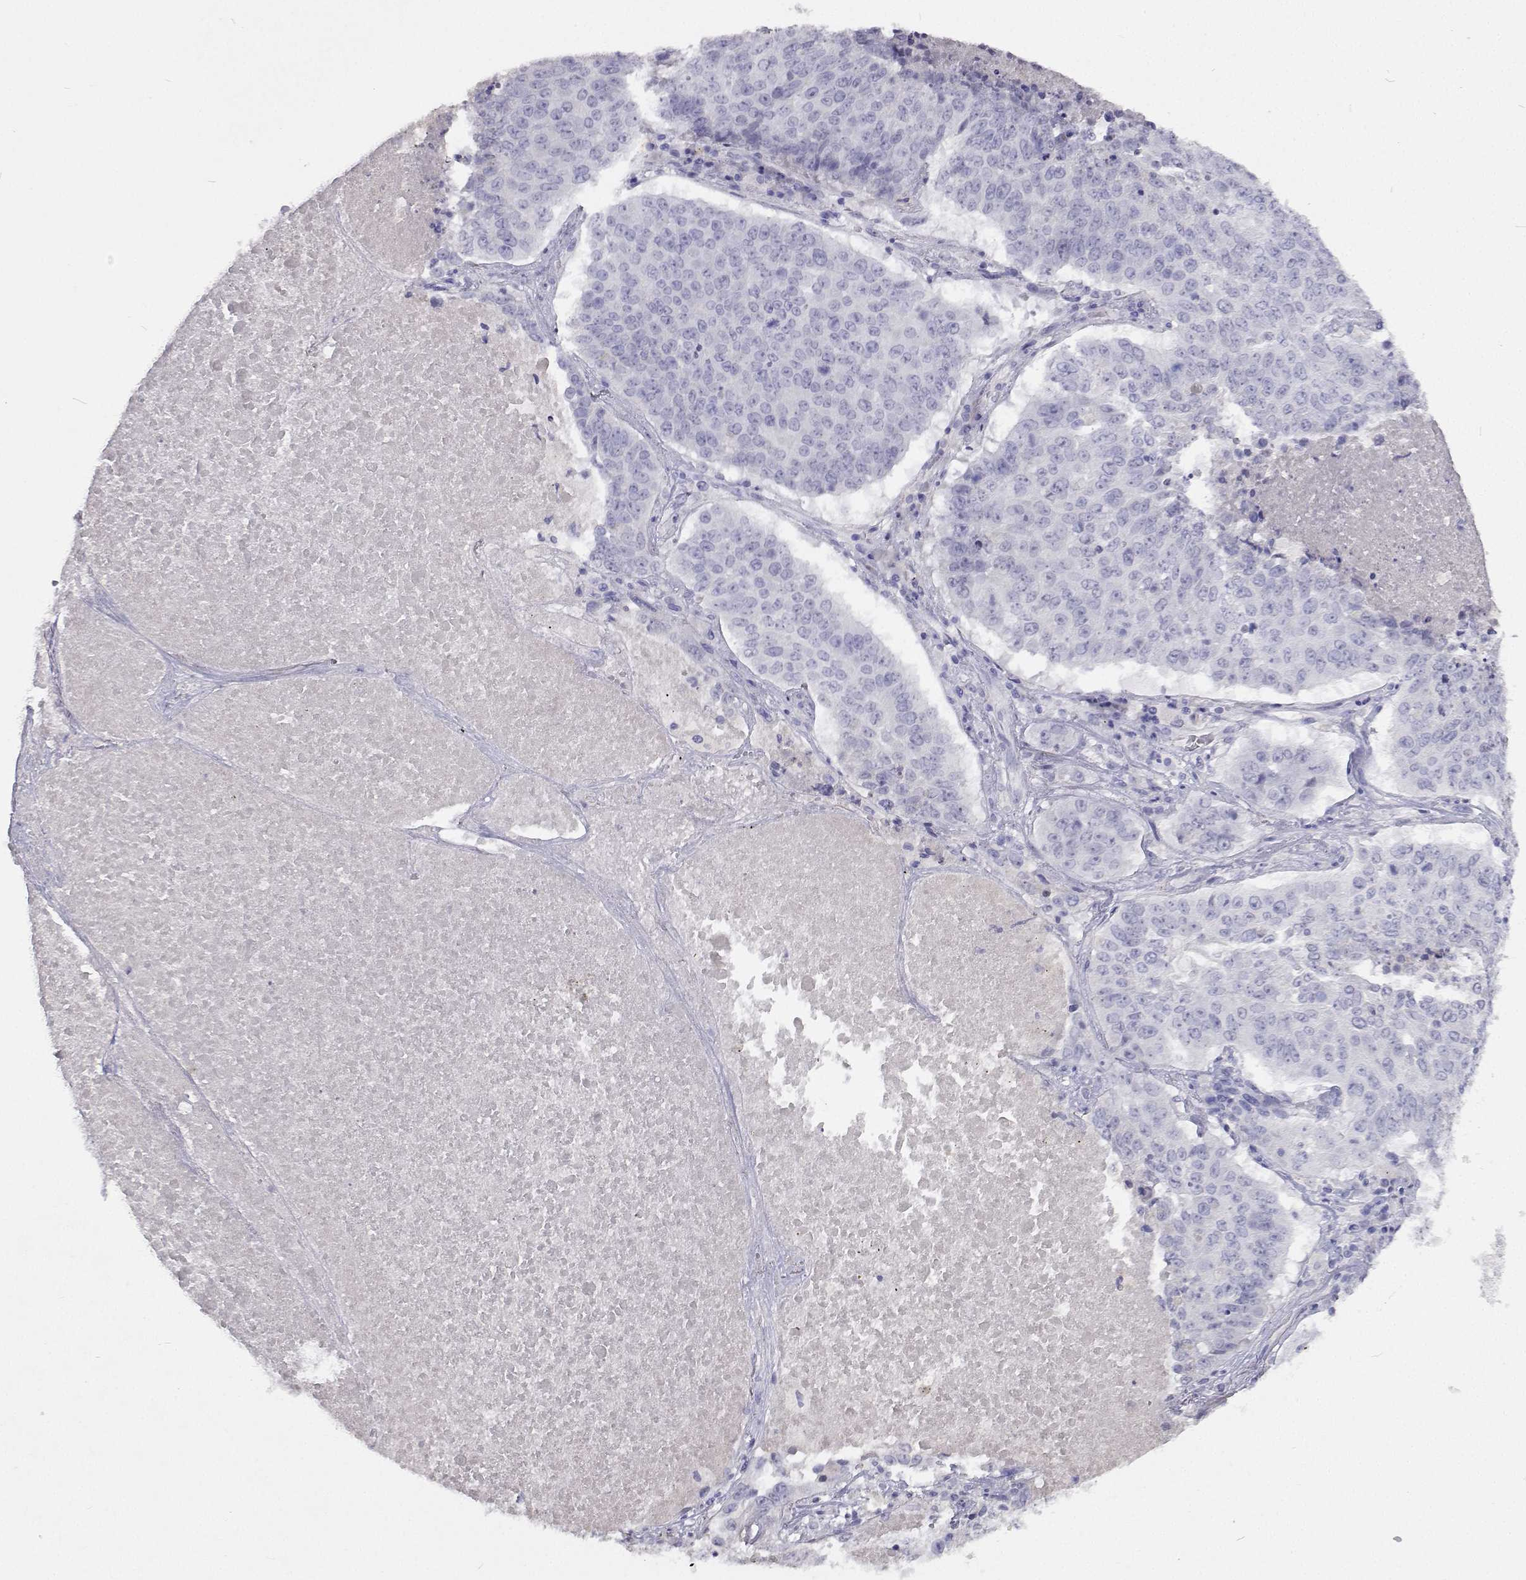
{"staining": {"intensity": "negative", "quantity": "none", "location": "none"}, "tissue": "lung cancer", "cell_type": "Tumor cells", "image_type": "cancer", "snomed": [{"axis": "morphology", "description": "Normal tissue, NOS"}, {"axis": "morphology", "description": "Squamous cell carcinoma, NOS"}, {"axis": "topography", "description": "Bronchus"}, {"axis": "topography", "description": "Lung"}], "caption": "A micrograph of squamous cell carcinoma (lung) stained for a protein reveals no brown staining in tumor cells.", "gene": "CFAP44", "patient": {"sex": "male", "age": 64}}